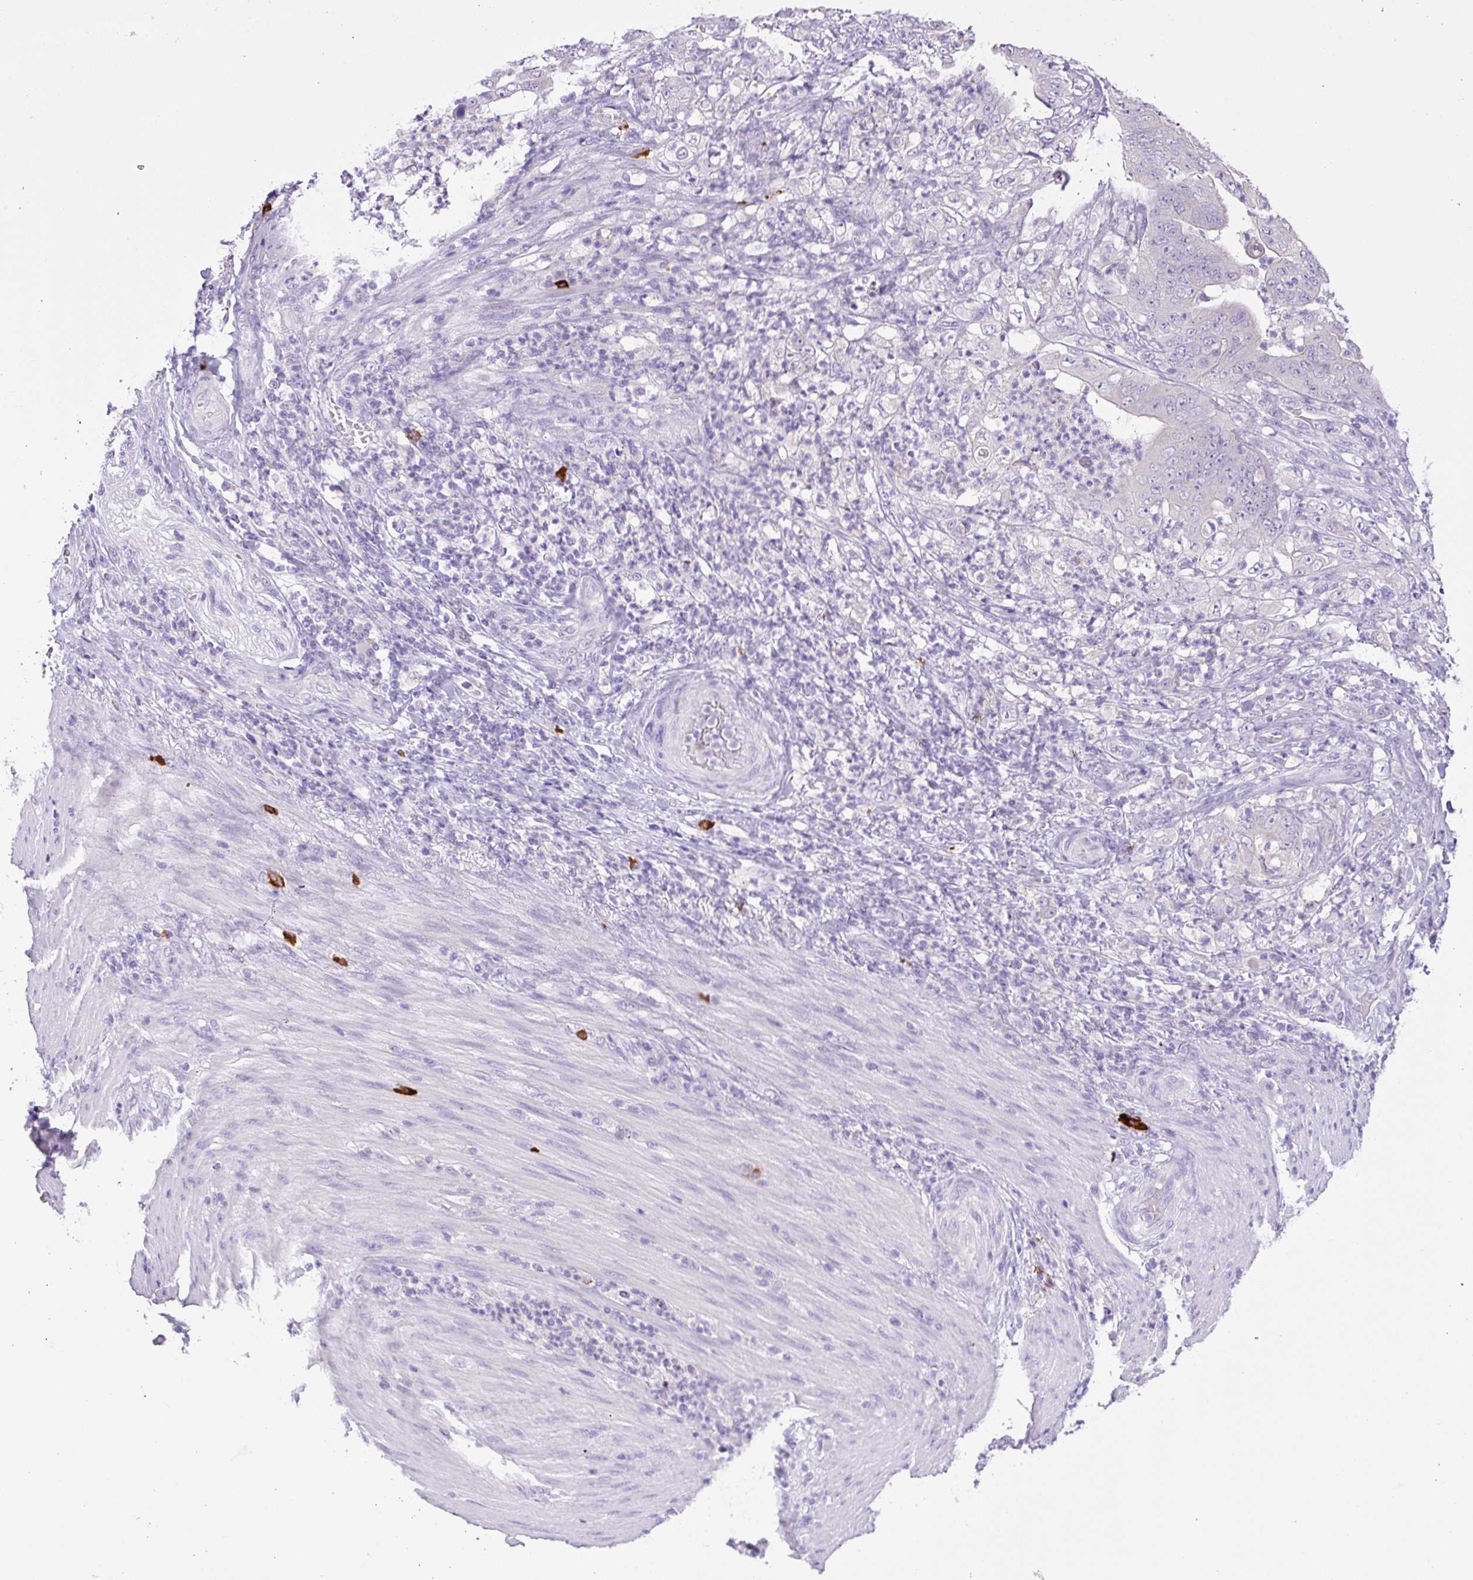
{"staining": {"intensity": "negative", "quantity": "none", "location": "none"}, "tissue": "stomach cancer", "cell_type": "Tumor cells", "image_type": "cancer", "snomed": [{"axis": "morphology", "description": "Adenocarcinoma, NOS"}, {"axis": "topography", "description": "Stomach"}], "caption": "Immunohistochemistry (IHC) photomicrograph of stomach cancer (adenocarcinoma) stained for a protein (brown), which displays no staining in tumor cells.", "gene": "CST11", "patient": {"sex": "female", "age": 73}}